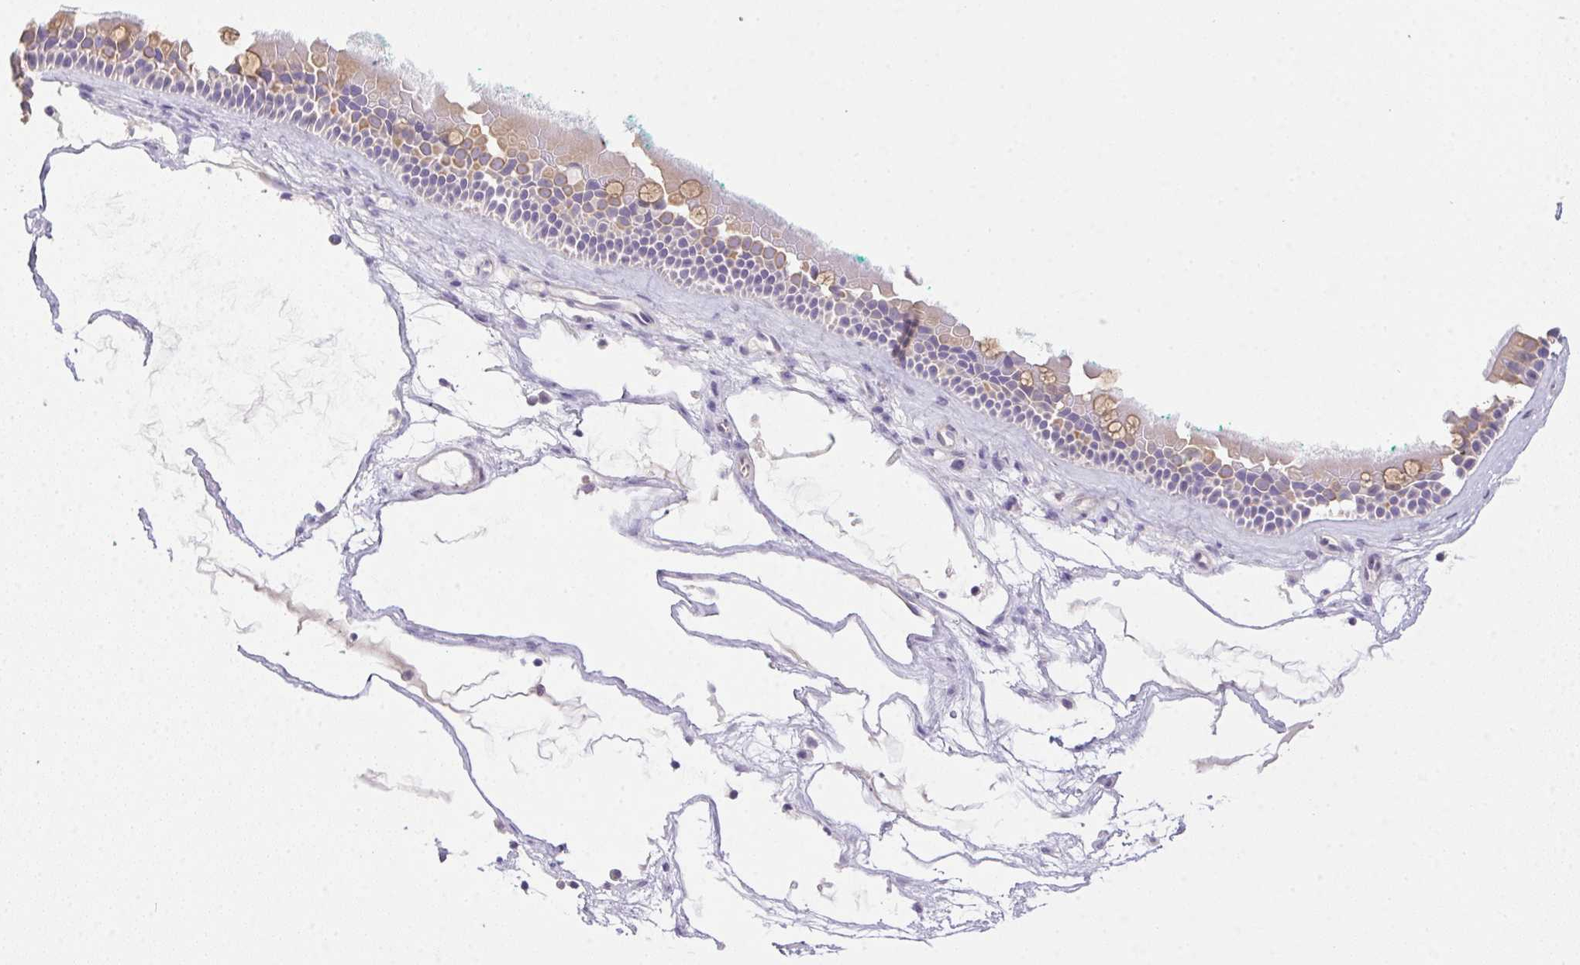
{"staining": {"intensity": "weak", "quantity": "<25%", "location": "cytoplasmic/membranous"}, "tissue": "nasopharynx", "cell_type": "Respiratory epithelial cells", "image_type": "normal", "snomed": [{"axis": "morphology", "description": "Normal tissue, NOS"}, {"axis": "topography", "description": "Nasopharynx"}], "caption": "Protein analysis of unremarkable nasopharynx displays no significant staining in respiratory epithelial cells. (Brightfield microscopy of DAB (3,3'-diaminobenzidine) immunohistochemistry (IHC) at high magnification).", "gene": "SLC17A7", "patient": {"sex": "male", "age": 68}}